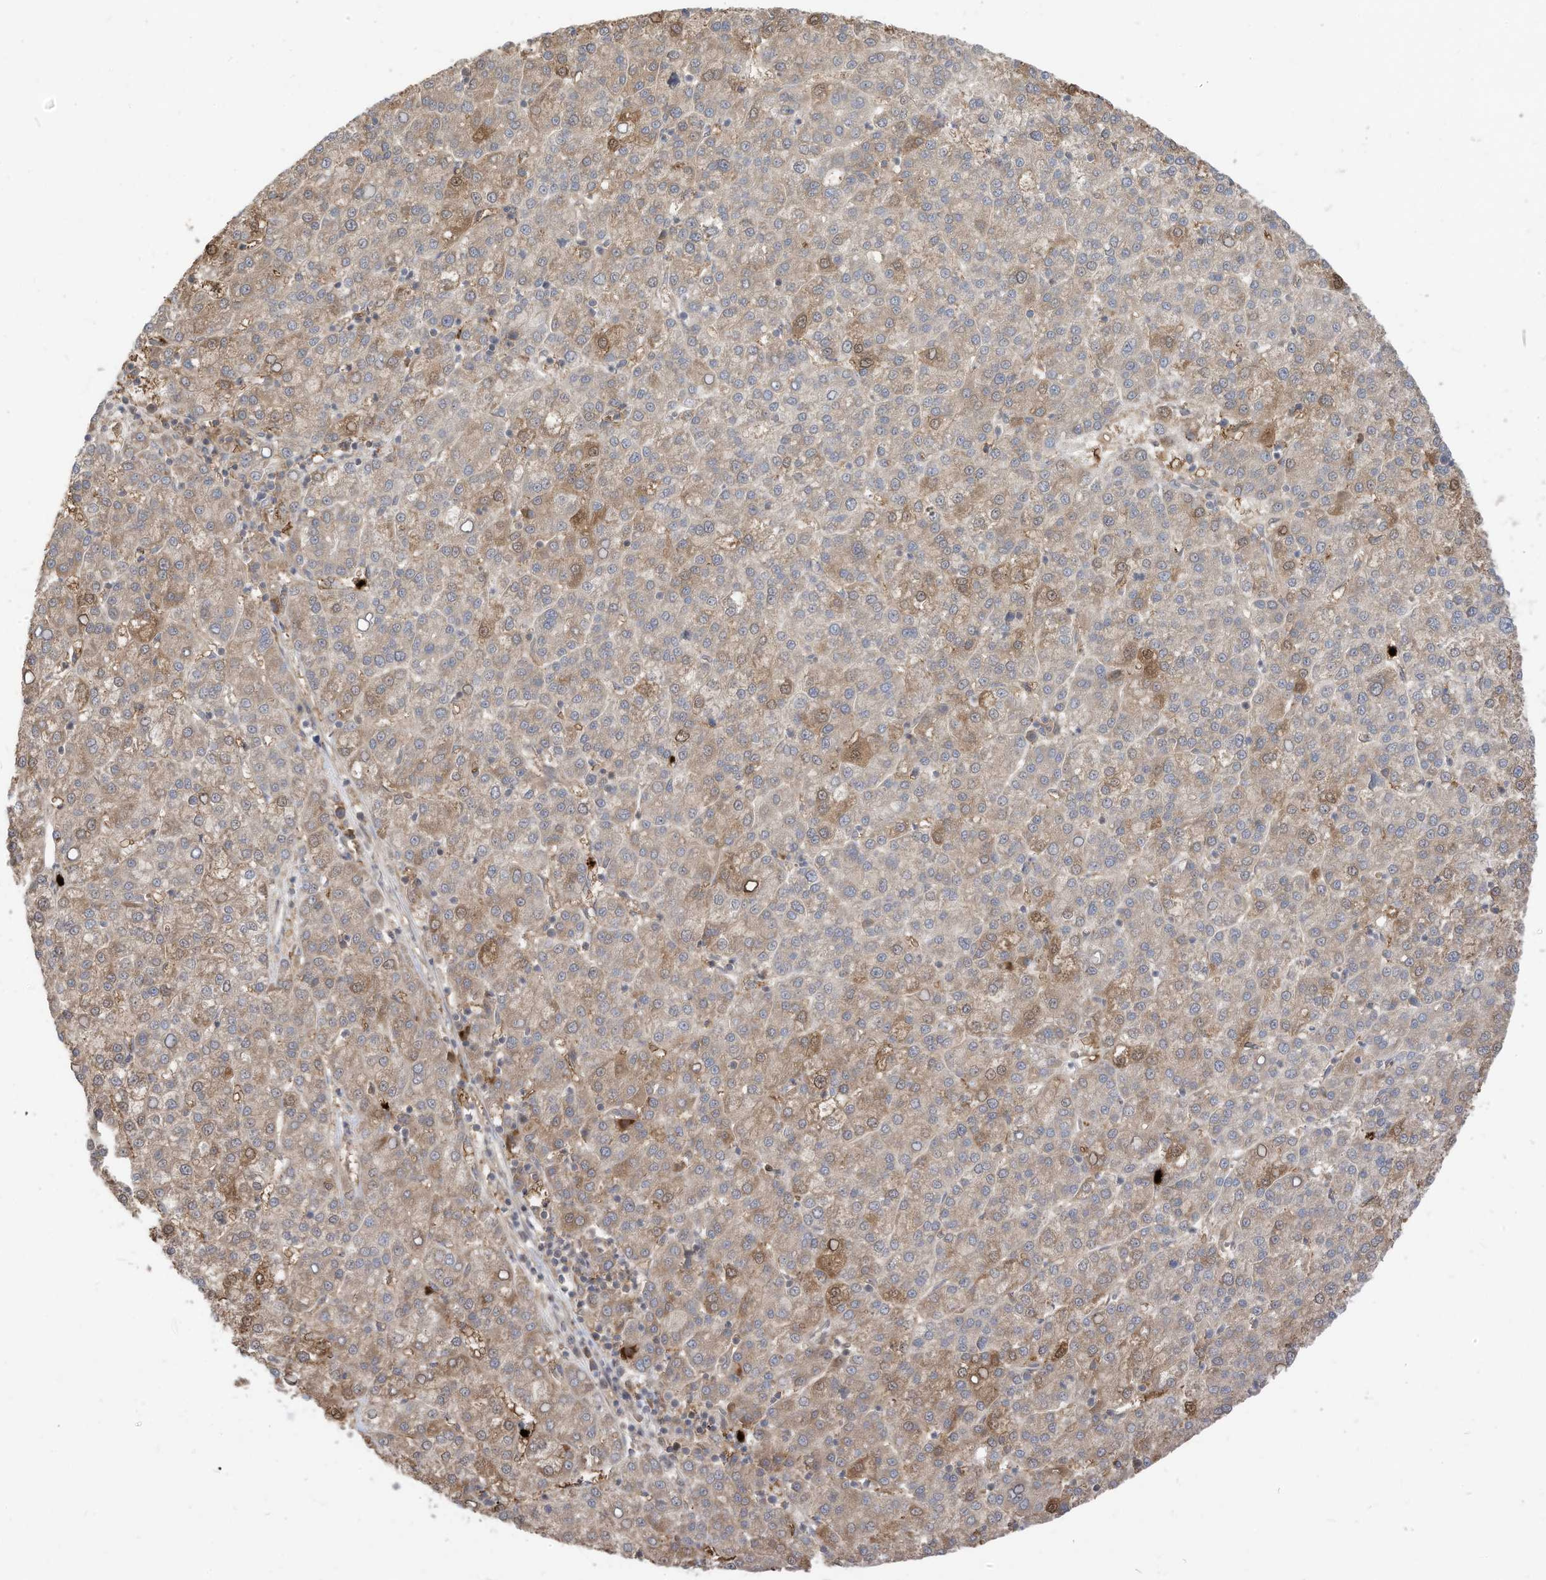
{"staining": {"intensity": "moderate", "quantity": "25%-75%", "location": "cytoplasmic/membranous,nuclear"}, "tissue": "liver cancer", "cell_type": "Tumor cells", "image_type": "cancer", "snomed": [{"axis": "morphology", "description": "Carcinoma, Hepatocellular, NOS"}, {"axis": "topography", "description": "Liver"}], "caption": "Protein expression analysis of human liver hepatocellular carcinoma reveals moderate cytoplasmic/membranous and nuclear staining in about 25%-75% of tumor cells. The protein is stained brown, and the nuclei are stained in blue (DAB IHC with brightfield microscopy, high magnification).", "gene": "CNKSR1", "patient": {"sex": "female", "age": 58}}